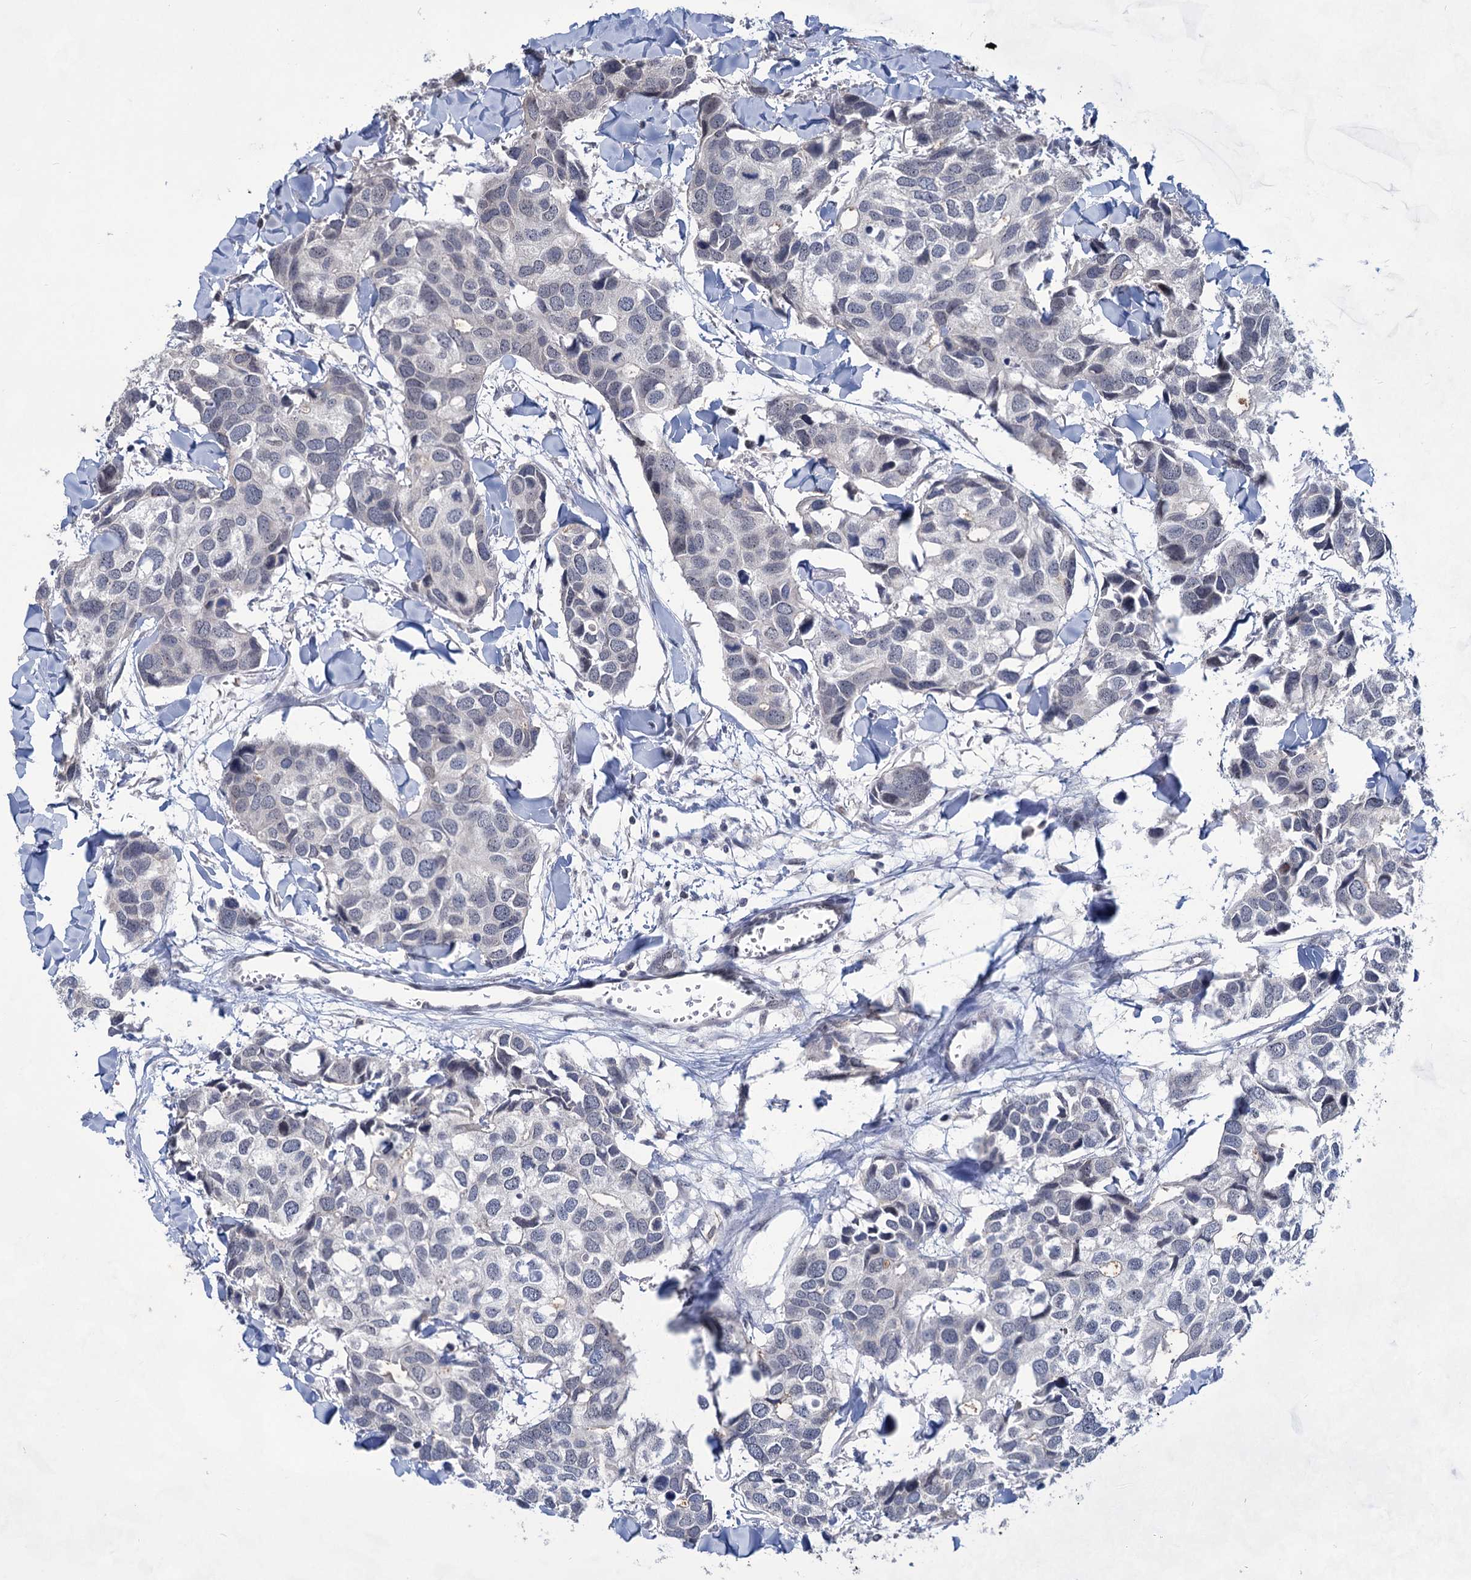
{"staining": {"intensity": "negative", "quantity": "none", "location": "none"}, "tissue": "breast cancer", "cell_type": "Tumor cells", "image_type": "cancer", "snomed": [{"axis": "morphology", "description": "Duct carcinoma"}, {"axis": "topography", "description": "Breast"}], "caption": "Tumor cells show no significant protein expression in breast invasive ductal carcinoma. (DAB immunohistochemistry, high magnification).", "gene": "TTC17", "patient": {"sex": "female", "age": 83}}